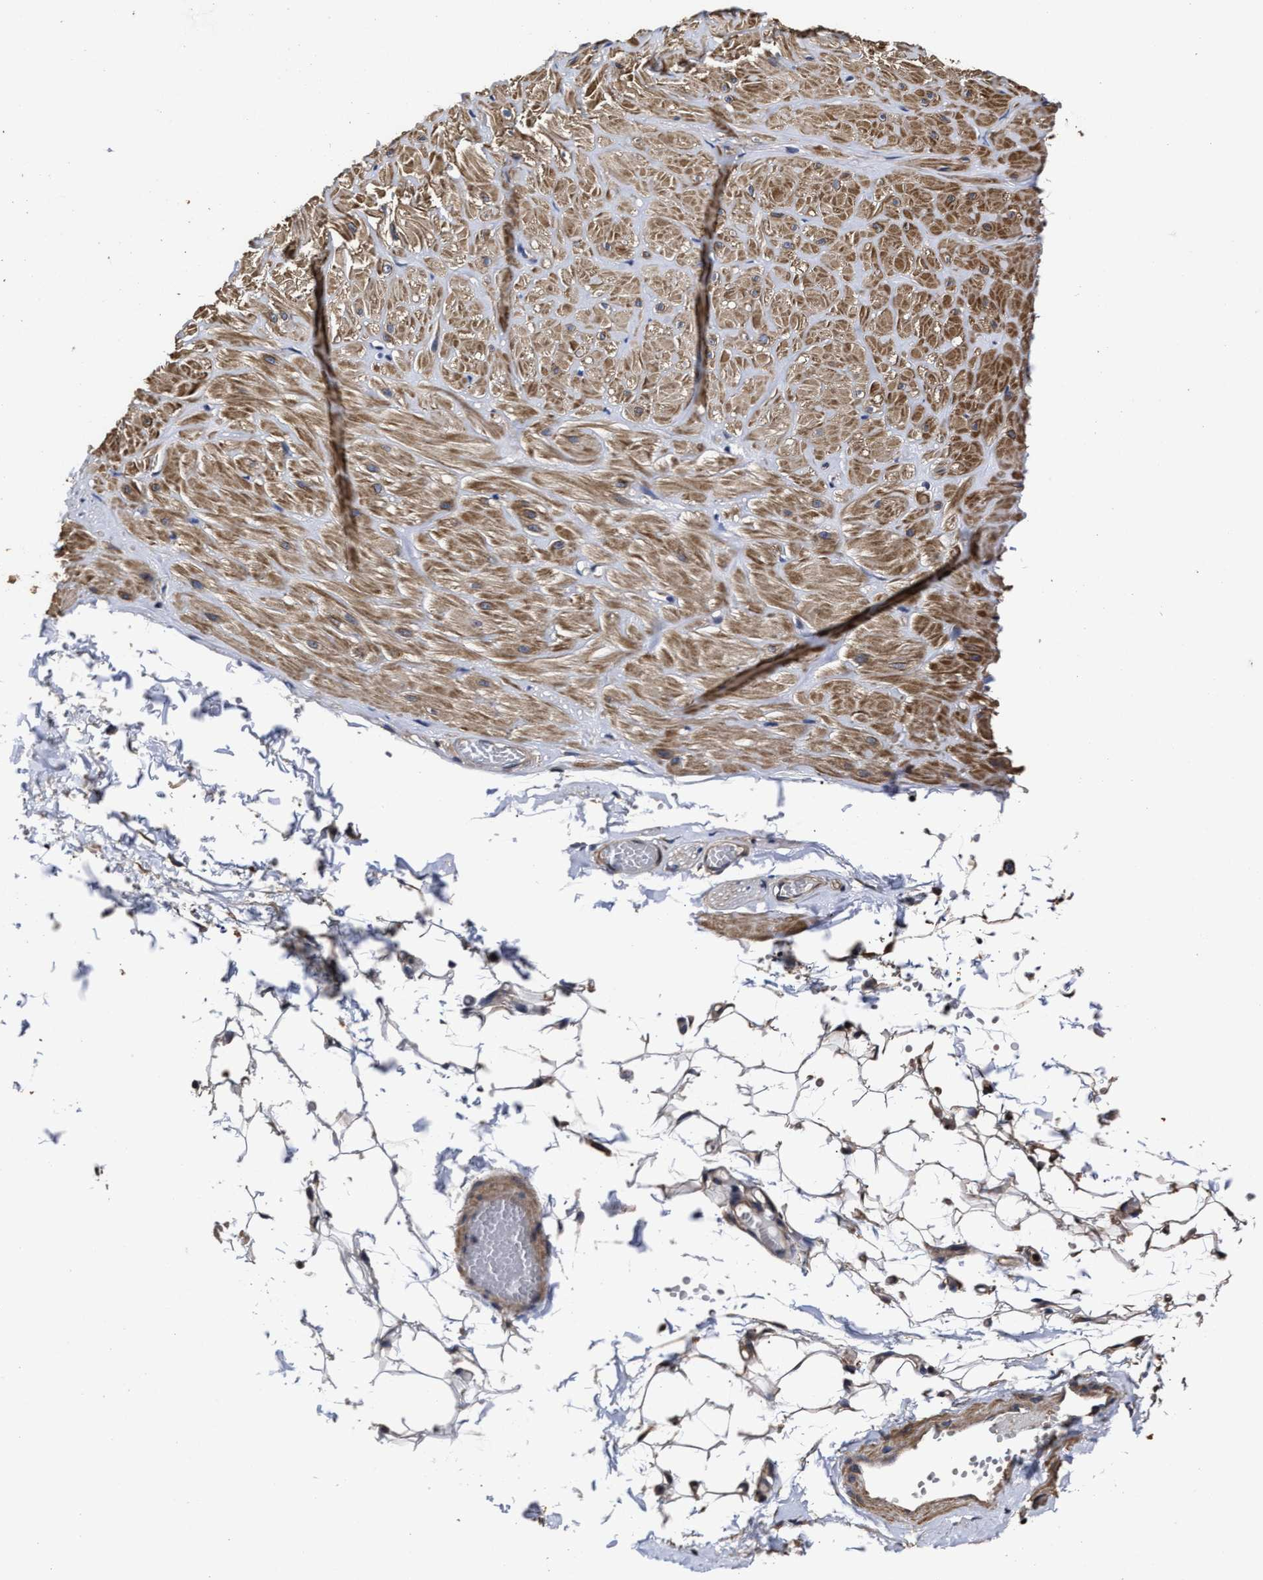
{"staining": {"intensity": "moderate", "quantity": "25%-75%", "location": "cytoplasmic/membranous"}, "tissue": "adipose tissue", "cell_type": "Adipocytes", "image_type": "normal", "snomed": [{"axis": "morphology", "description": "Normal tissue, NOS"}, {"axis": "topography", "description": "Adipose tissue"}, {"axis": "topography", "description": "Vascular tissue"}, {"axis": "topography", "description": "Peripheral nerve tissue"}], "caption": "DAB immunohistochemical staining of unremarkable adipose tissue displays moderate cytoplasmic/membranous protein expression in approximately 25%-75% of adipocytes. The staining is performed using DAB brown chromogen to label protein expression. The nuclei are counter-stained blue using hematoxylin.", "gene": "AVEN", "patient": {"sex": "male", "age": 25}}